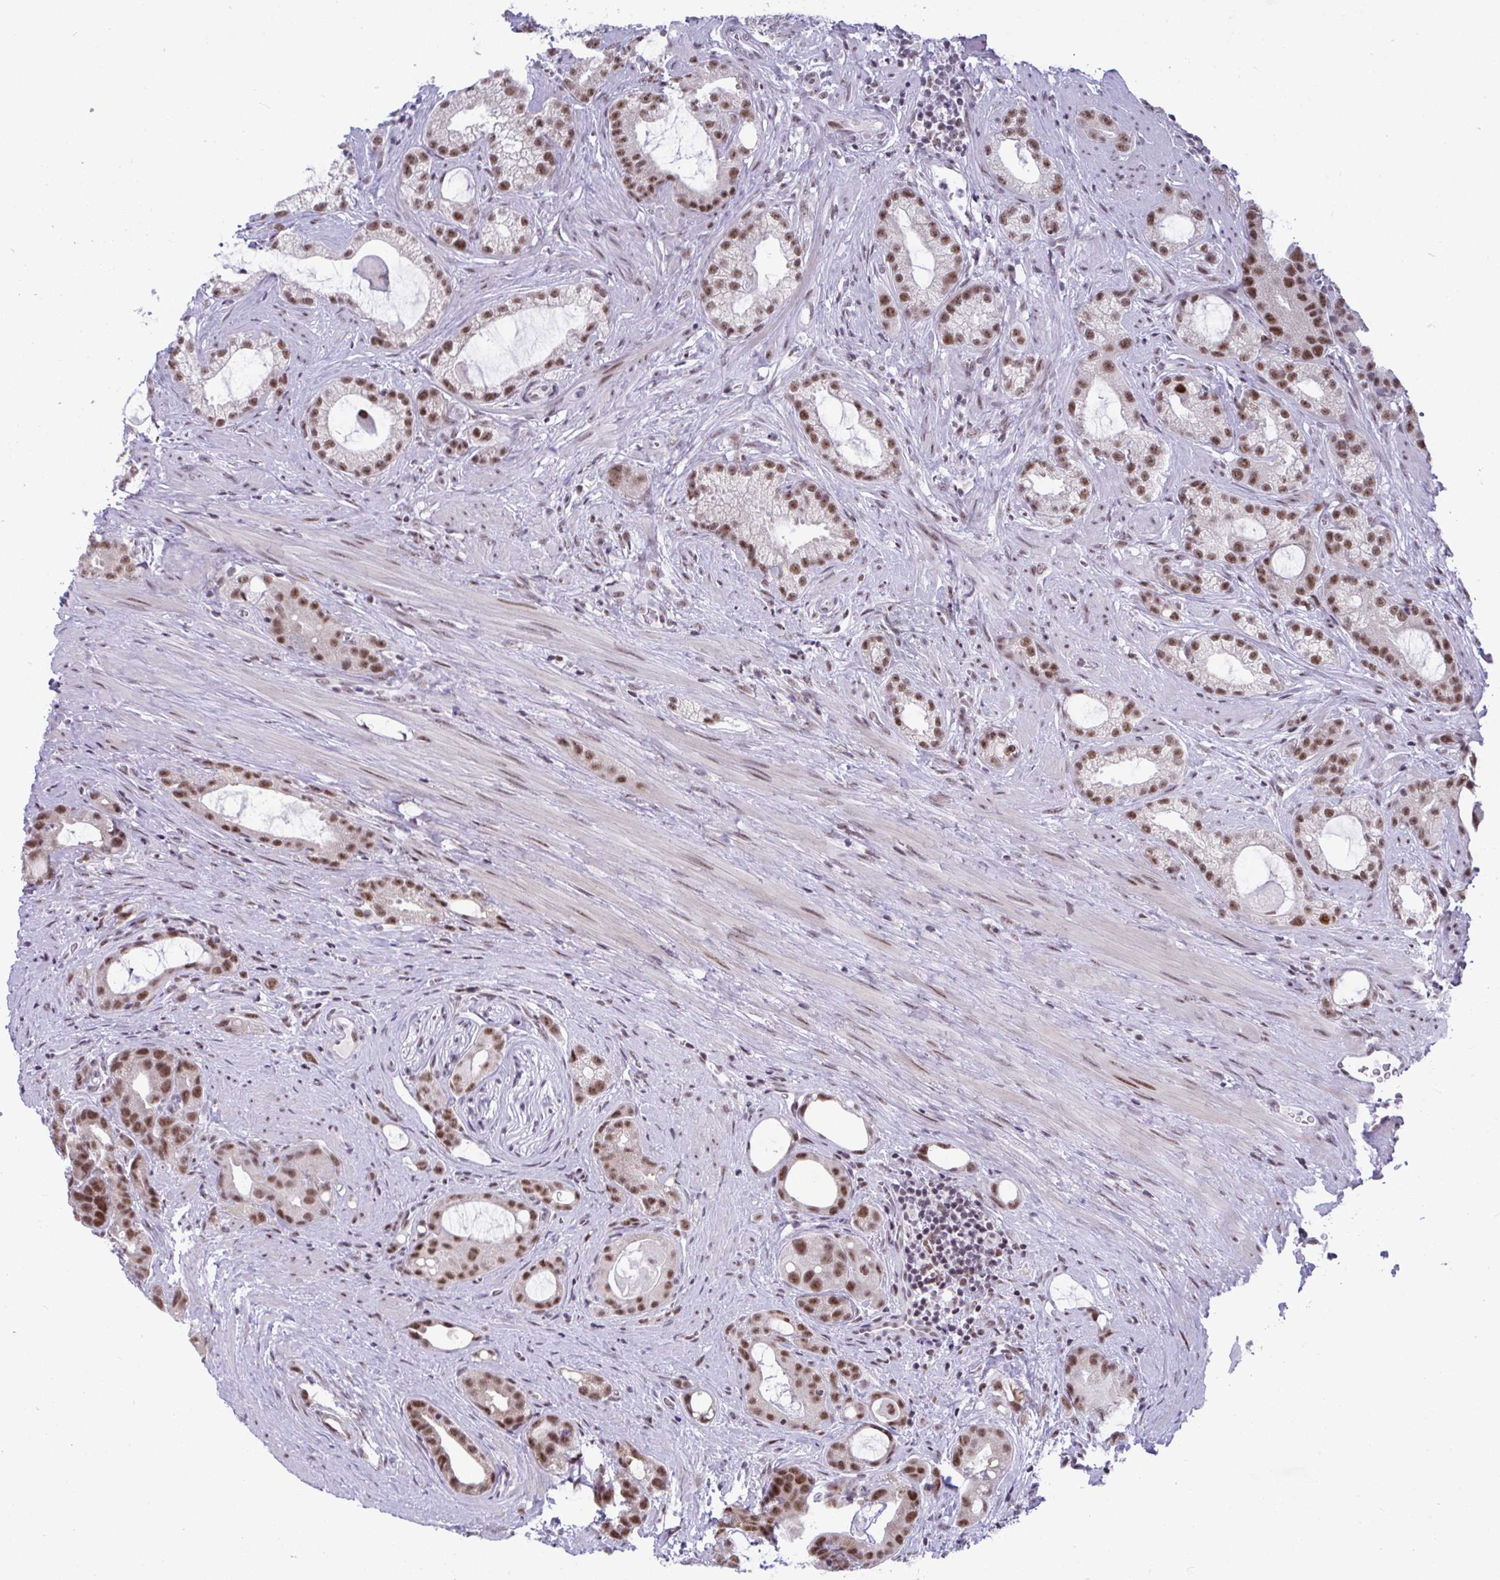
{"staining": {"intensity": "moderate", "quantity": ">75%", "location": "nuclear"}, "tissue": "prostate cancer", "cell_type": "Tumor cells", "image_type": "cancer", "snomed": [{"axis": "morphology", "description": "Adenocarcinoma, High grade"}, {"axis": "topography", "description": "Prostate"}], "caption": "Immunohistochemistry (IHC) micrograph of neoplastic tissue: prostate cancer (adenocarcinoma (high-grade)) stained using IHC shows medium levels of moderate protein expression localized specifically in the nuclear of tumor cells, appearing as a nuclear brown color.", "gene": "WBP11", "patient": {"sex": "male", "age": 65}}